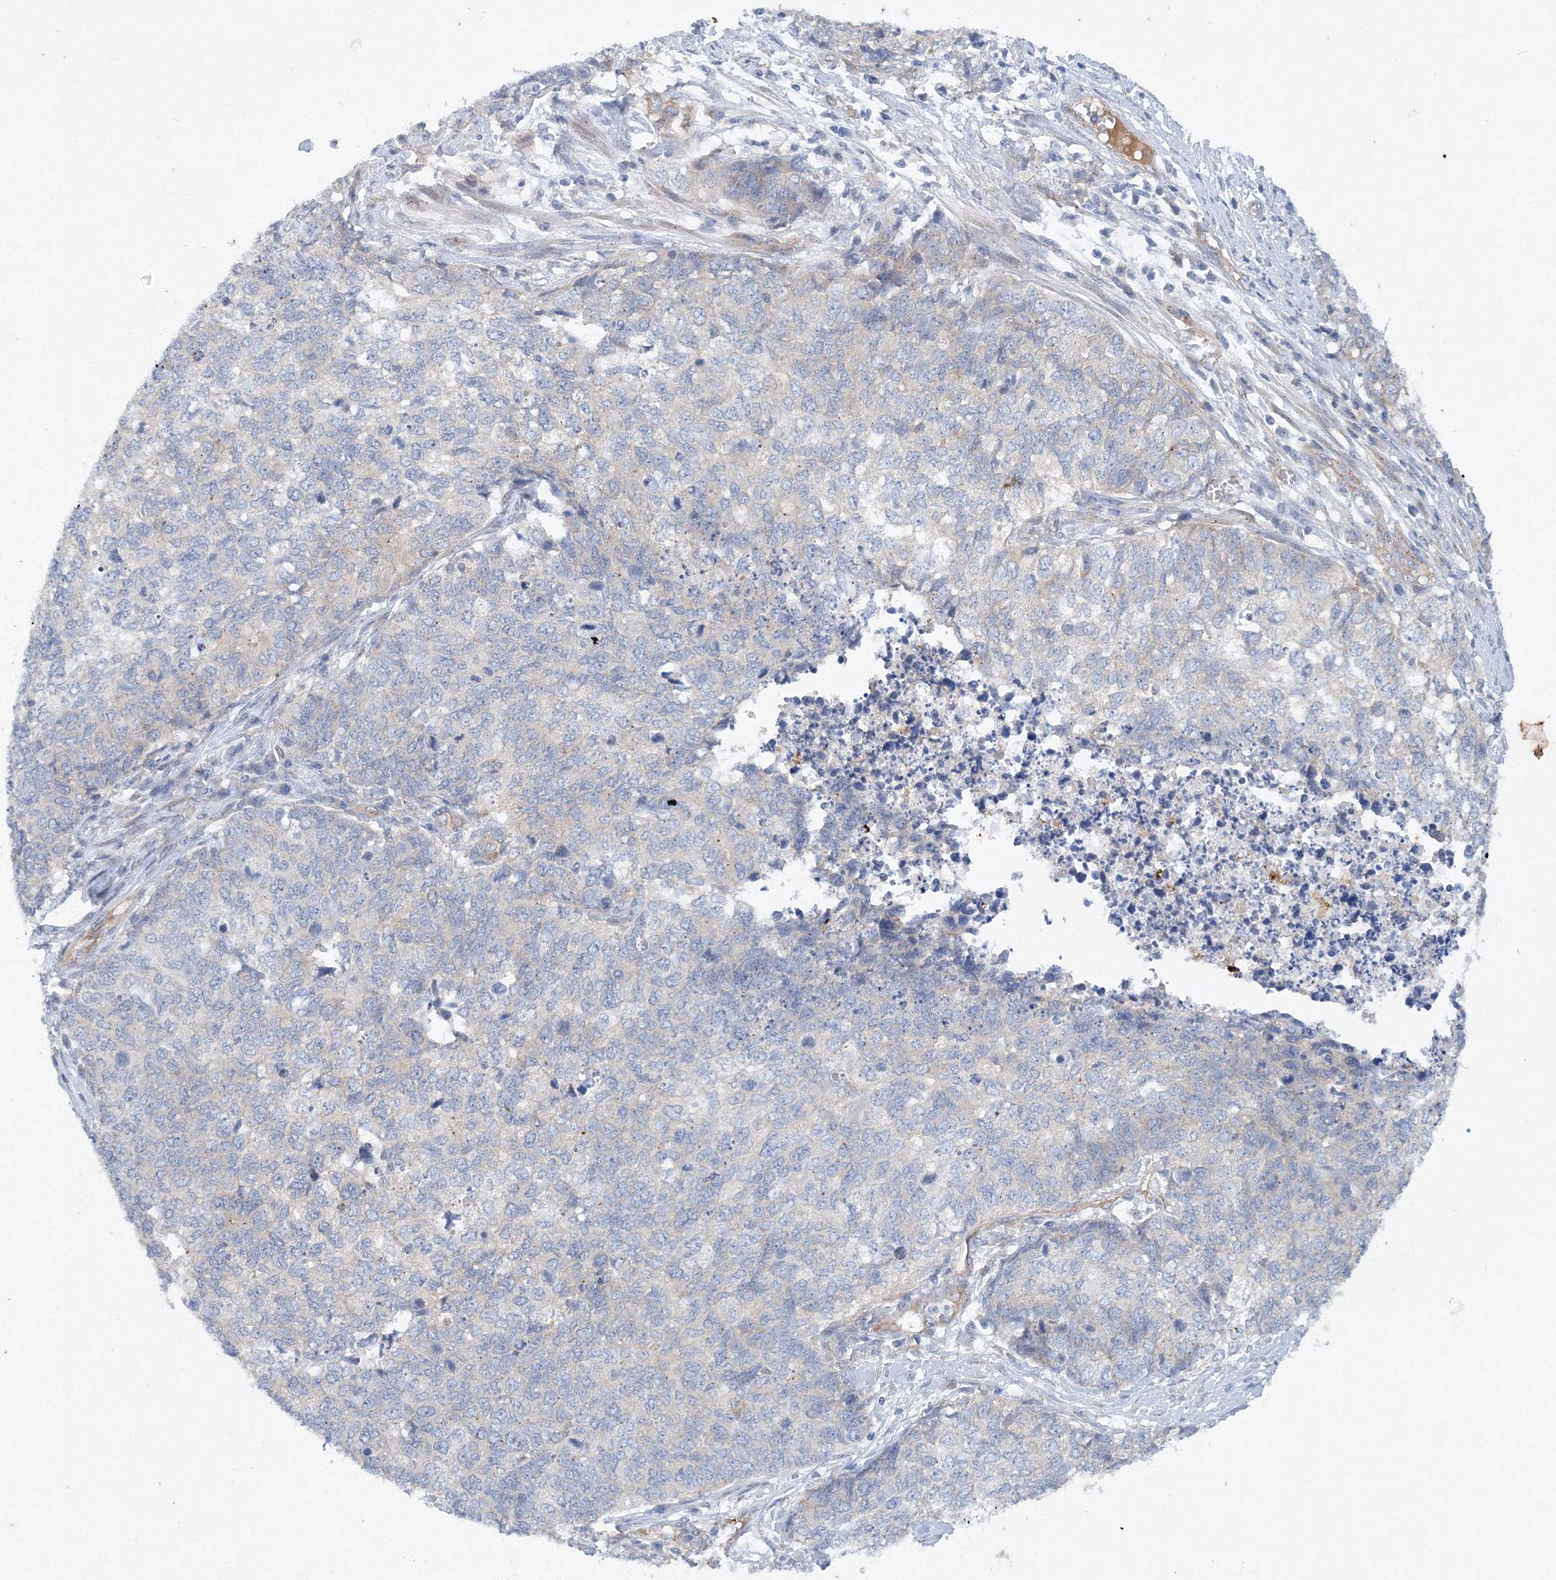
{"staining": {"intensity": "negative", "quantity": "none", "location": "none"}, "tissue": "cervical cancer", "cell_type": "Tumor cells", "image_type": "cancer", "snomed": [{"axis": "morphology", "description": "Squamous cell carcinoma, NOS"}, {"axis": "topography", "description": "Cervix"}], "caption": "Protein analysis of cervical cancer (squamous cell carcinoma) demonstrates no significant positivity in tumor cells.", "gene": "TANC1", "patient": {"sex": "female", "age": 63}}